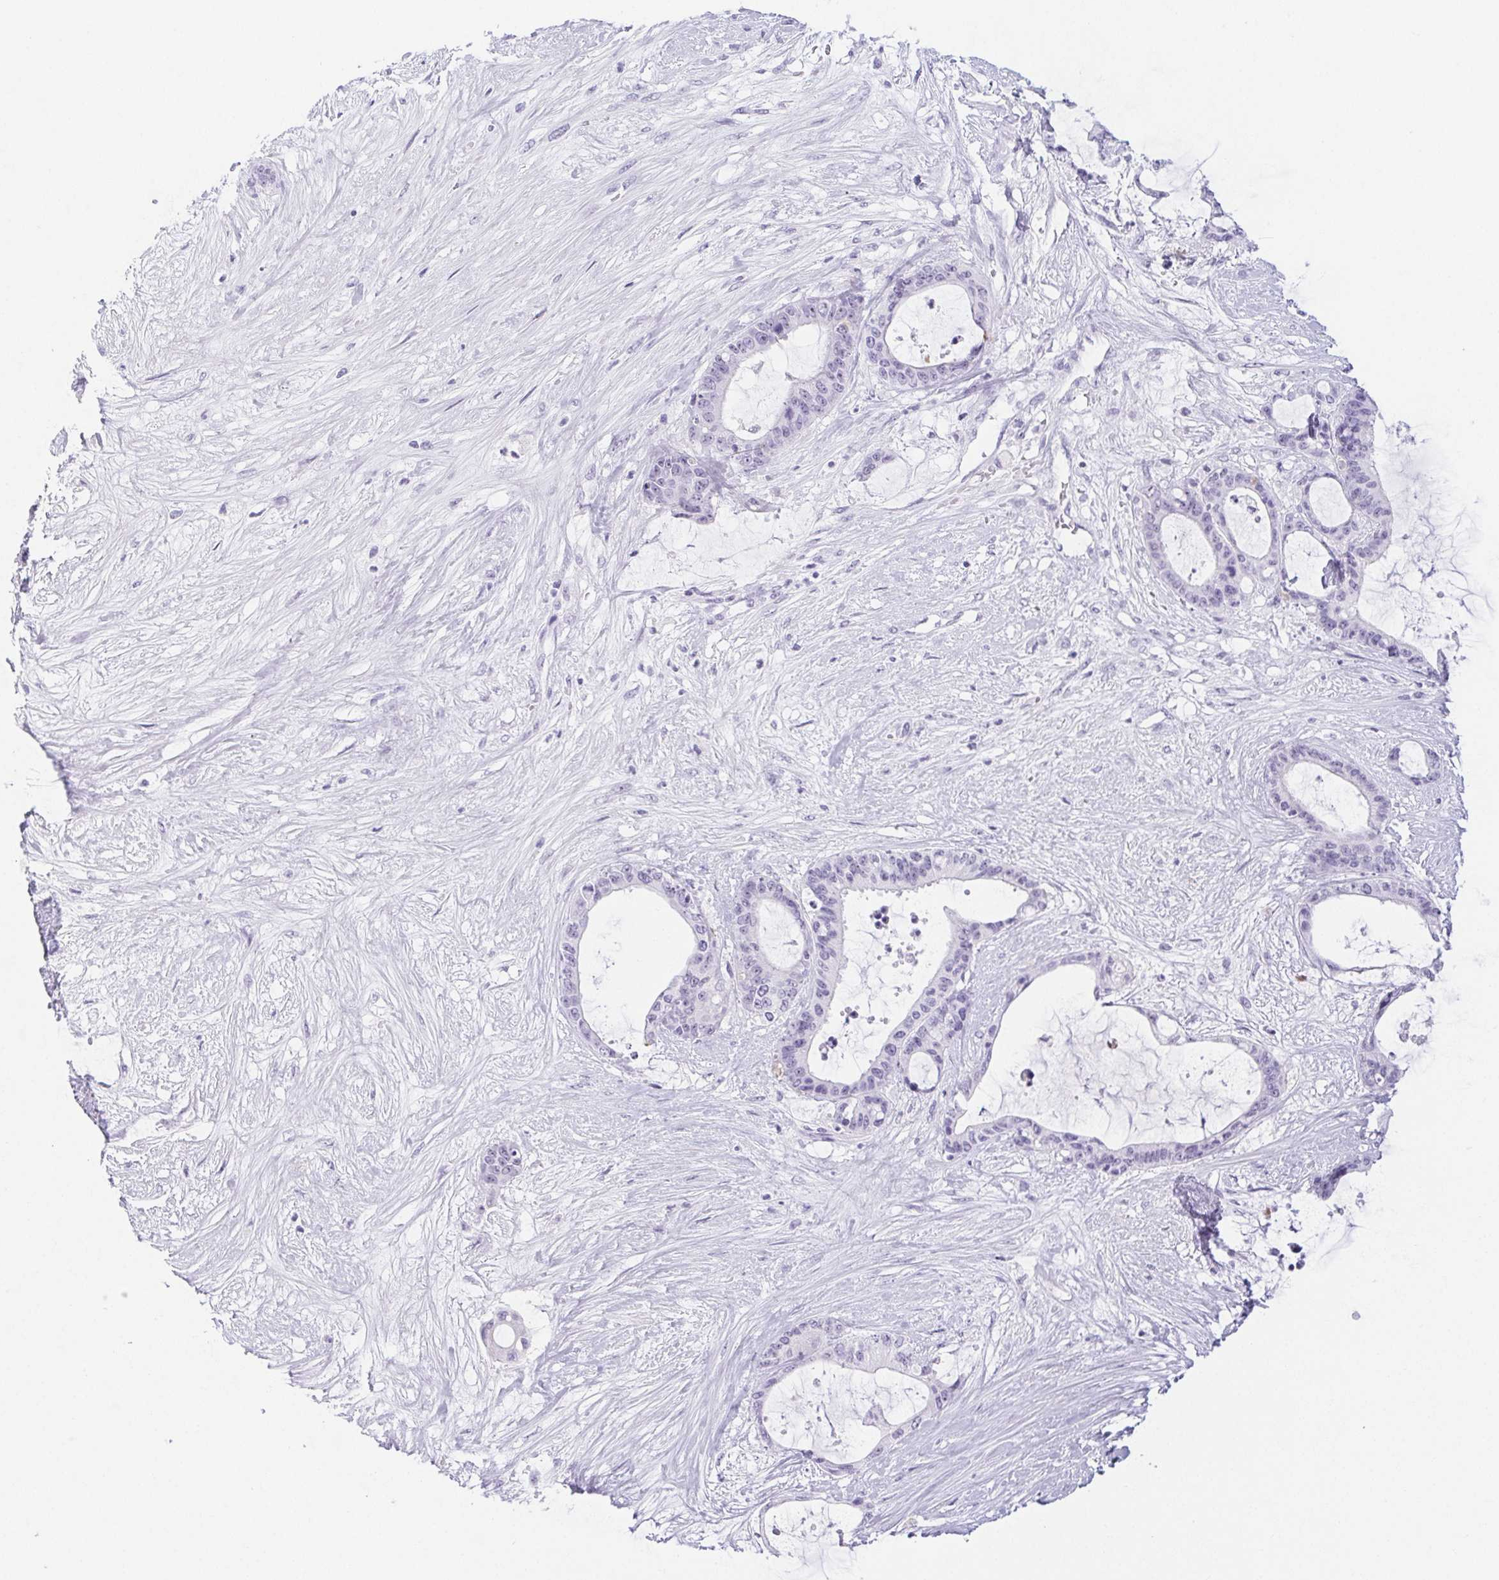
{"staining": {"intensity": "negative", "quantity": "none", "location": "none"}, "tissue": "liver cancer", "cell_type": "Tumor cells", "image_type": "cancer", "snomed": [{"axis": "morphology", "description": "Normal tissue, NOS"}, {"axis": "morphology", "description": "Cholangiocarcinoma"}, {"axis": "topography", "description": "Liver"}, {"axis": "topography", "description": "Peripheral nerve tissue"}], "caption": "Tumor cells are negative for brown protein staining in cholangiocarcinoma (liver).", "gene": "ST8SIA3", "patient": {"sex": "female", "age": 73}}